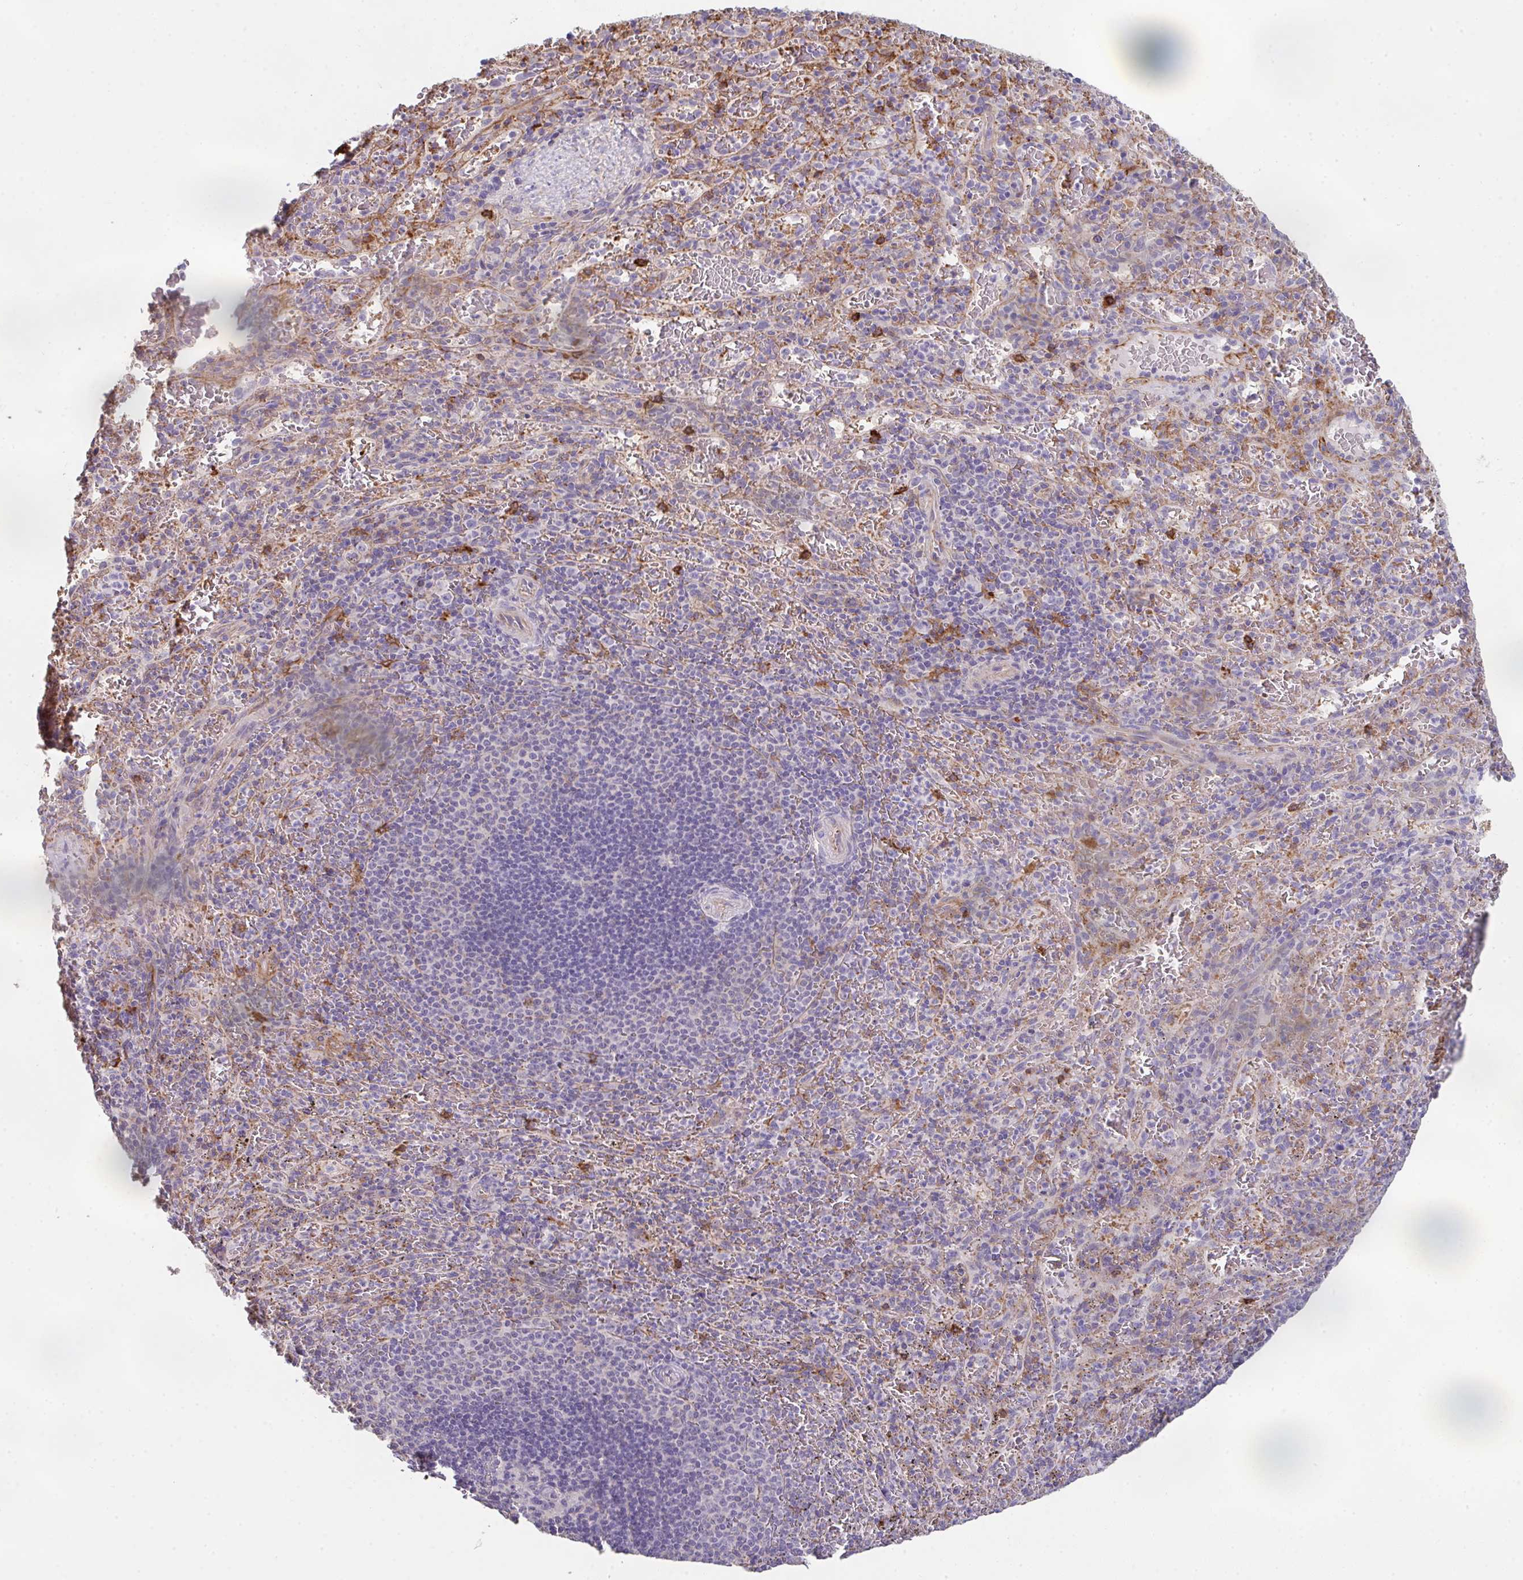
{"staining": {"intensity": "strong", "quantity": "<25%", "location": "cytoplasmic/membranous"}, "tissue": "spleen", "cell_type": "Cells in red pulp", "image_type": "normal", "snomed": [{"axis": "morphology", "description": "Normal tissue, NOS"}, {"axis": "topography", "description": "Spleen"}], "caption": "A micrograph showing strong cytoplasmic/membranous staining in about <25% of cells in red pulp in benign spleen, as visualized by brown immunohistochemical staining.", "gene": "DBN1", "patient": {"sex": "male", "age": 57}}